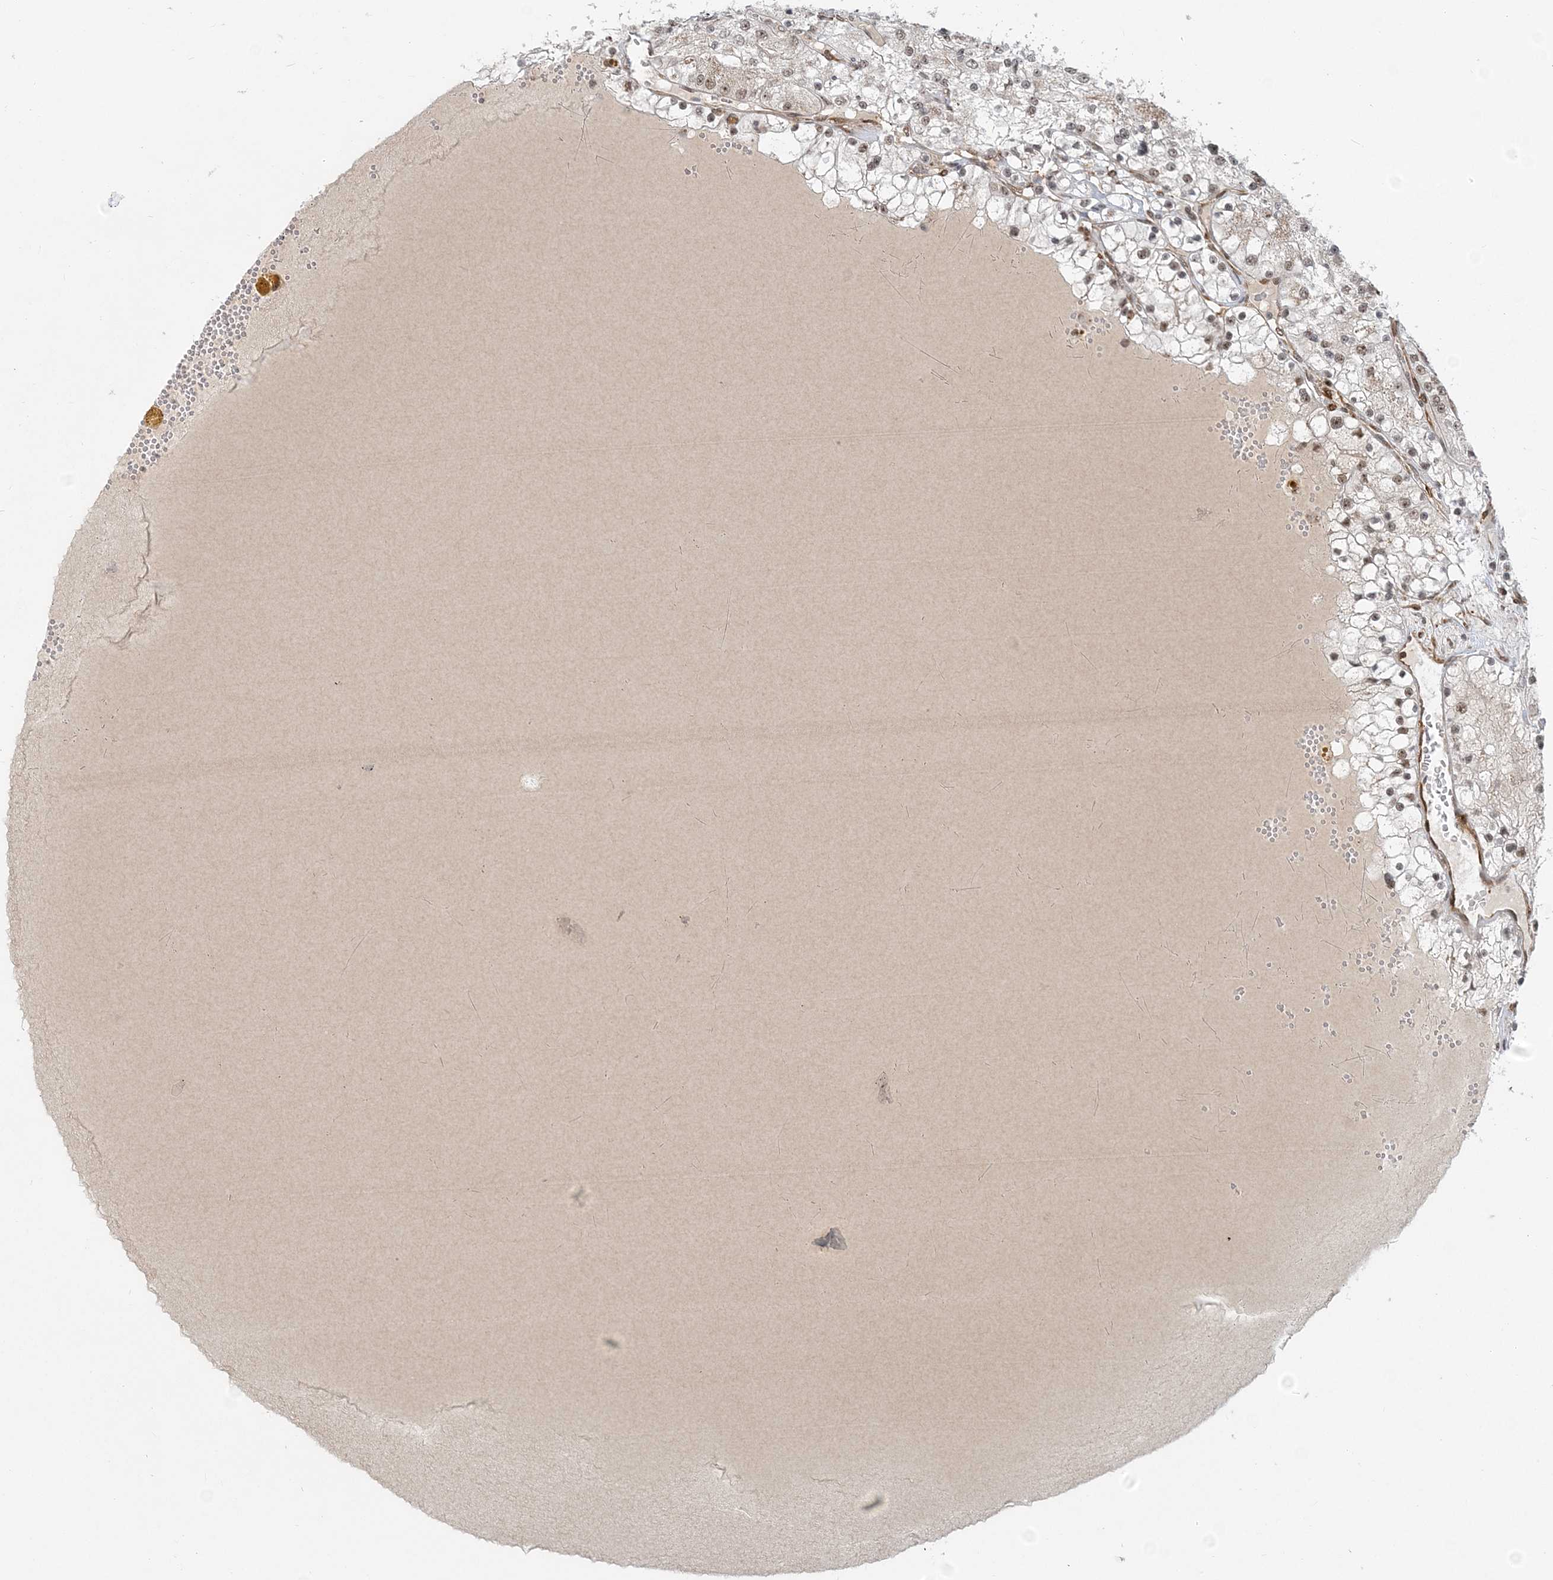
{"staining": {"intensity": "weak", "quantity": "<25%", "location": "nuclear"}, "tissue": "renal cancer", "cell_type": "Tumor cells", "image_type": "cancer", "snomed": [{"axis": "morphology", "description": "Adenocarcinoma, NOS"}, {"axis": "topography", "description": "Kidney"}], "caption": "The histopathology image shows no significant positivity in tumor cells of adenocarcinoma (renal). (Immunohistochemistry (ihc), brightfield microscopy, high magnification).", "gene": "PLRG1", "patient": {"sex": "male", "age": 80}}